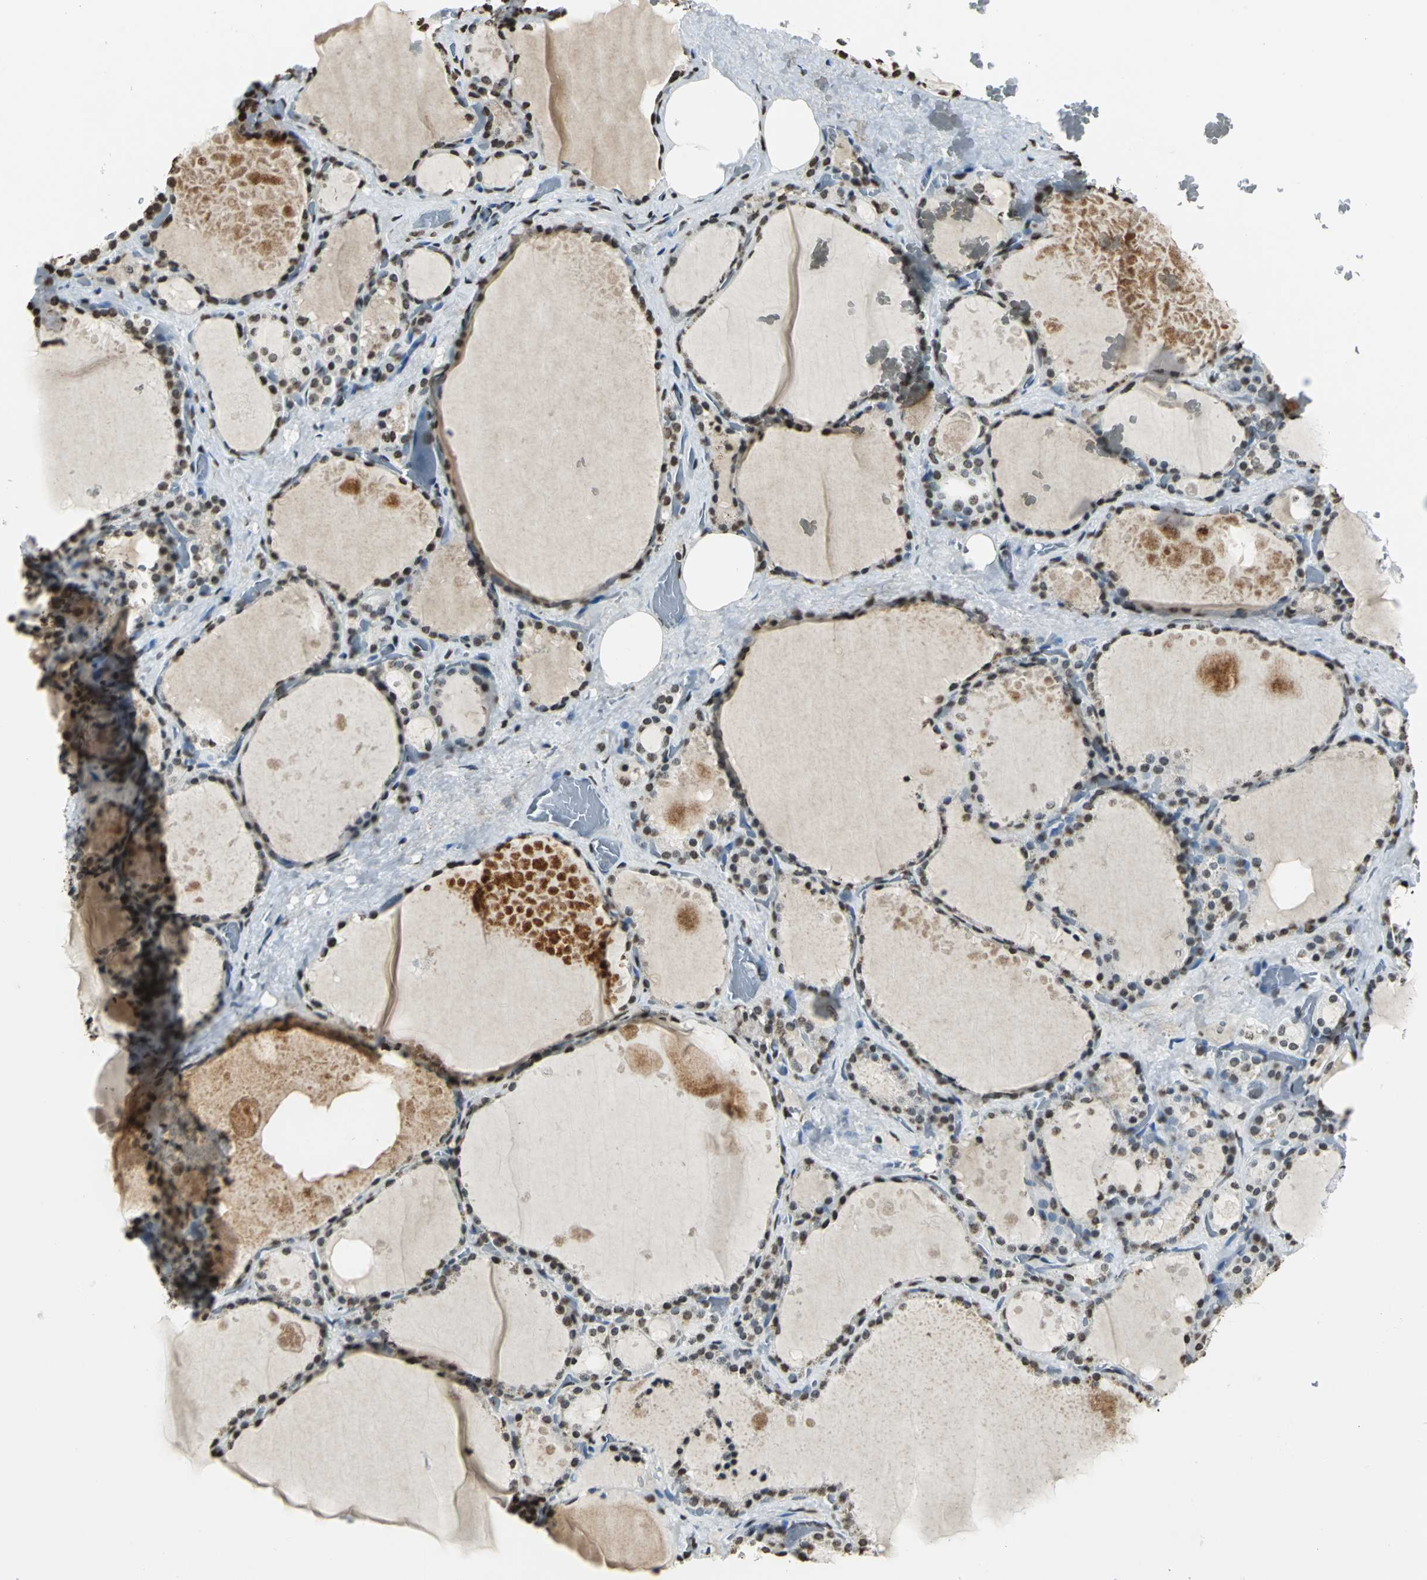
{"staining": {"intensity": "strong", "quantity": ">75%", "location": "nuclear"}, "tissue": "thyroid gland", "cell_type": "Glandular cells", "image_type": "normal", "snomed": [{"axis": "morphology", "description": "Normal tissue, NOS"}, {"axis": "topography", "description": "Thyroid gland"}], "caption": "A high-resolution image shows immunohistochemistry staining of normal thyroid gland, which shows strong nuclear staining in about >75% of glandular cells. (DAB (3,3'-diaminobenzidine) IHC, brown staining for protein, blue staining for nuclei).", "gene": "MCM4", "patient": {"sex": "male", "age": 61}}